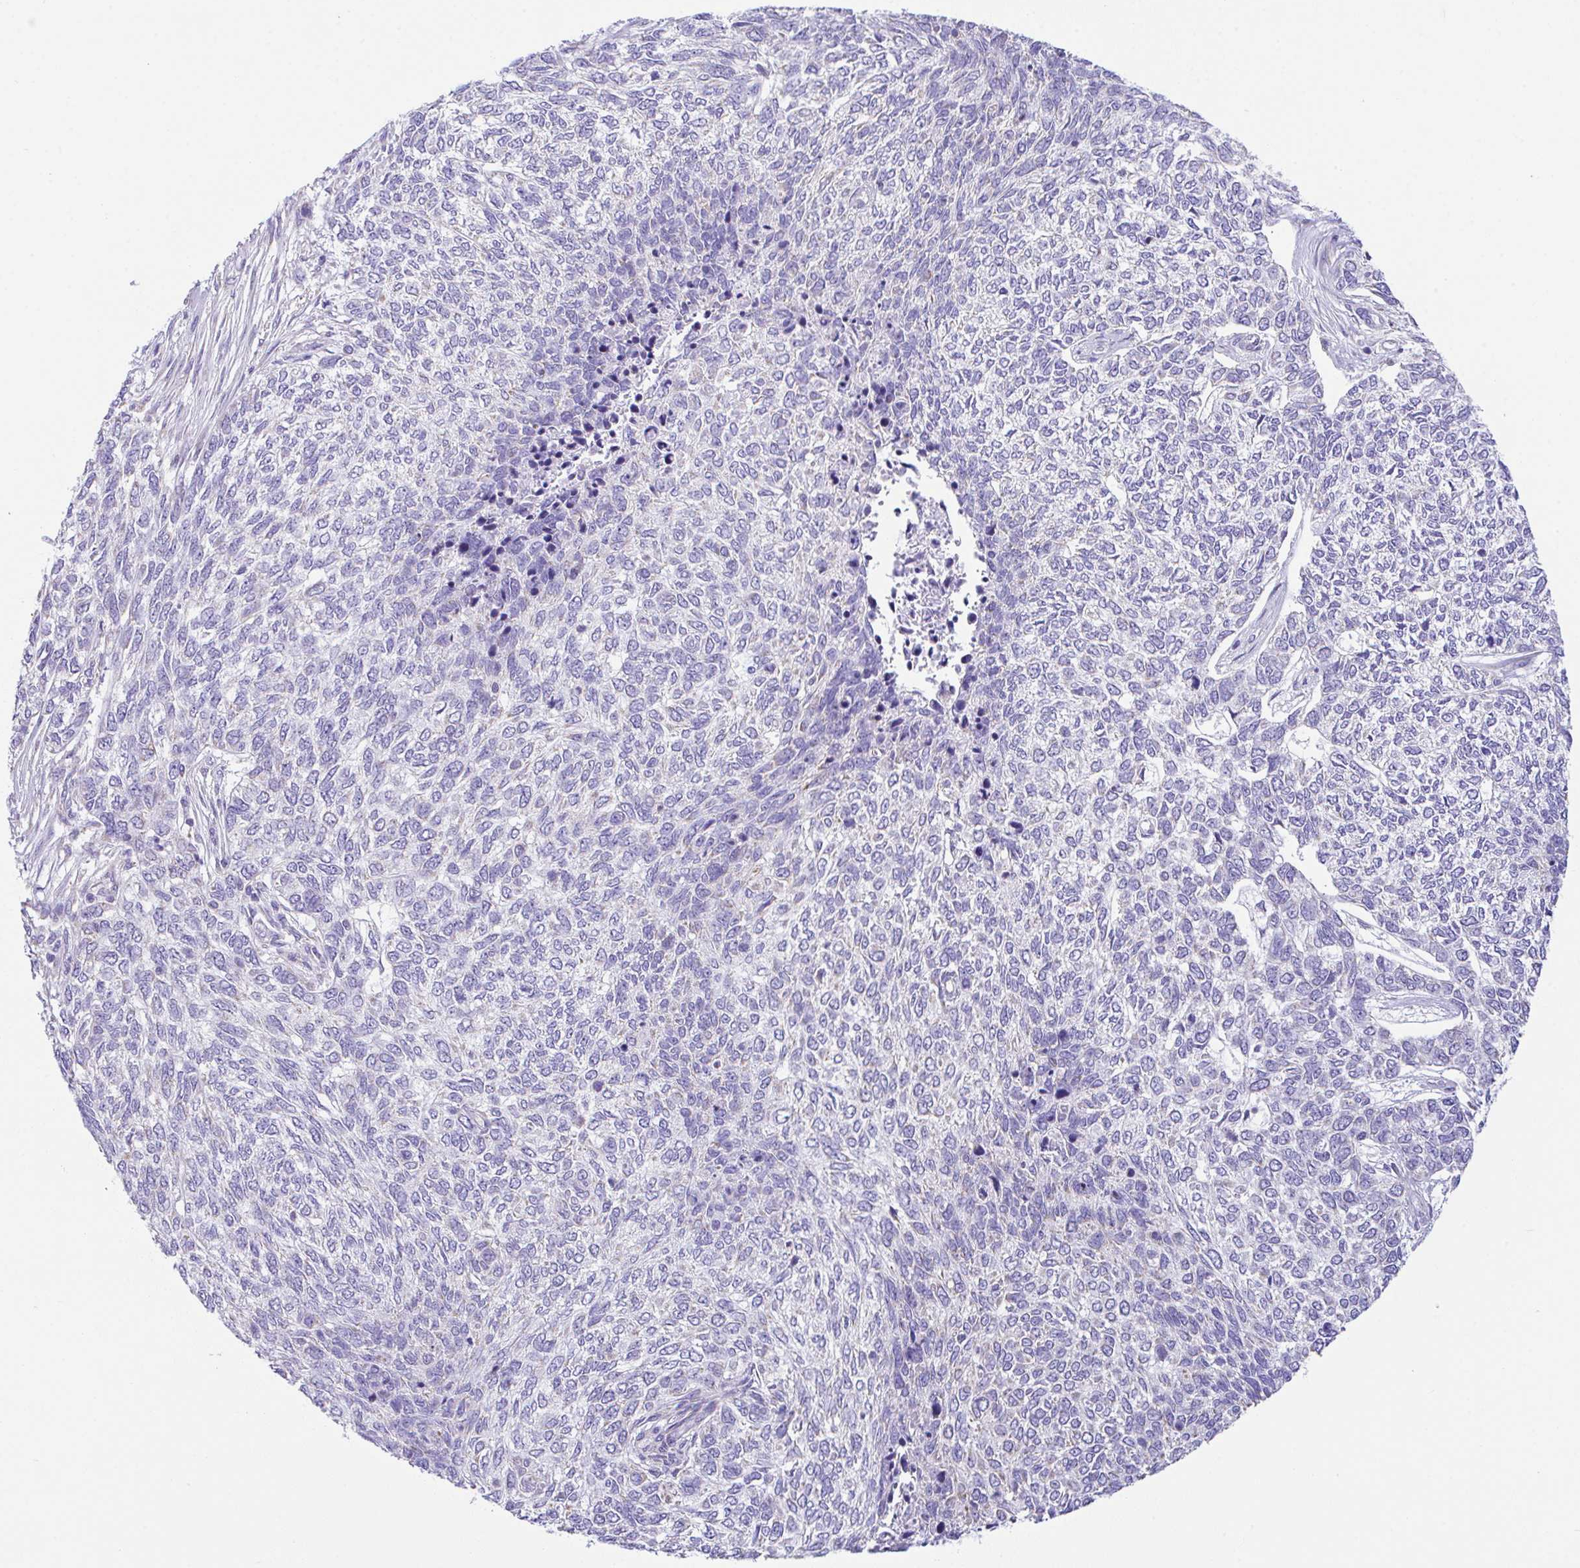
{"staining": {"intensity": "negative", "quantity": "none", "location": "none"}, "tissue": "skin cancer", "cell_type": "Tumor cells", "image_type": "cancer", "snomed": [{"axis": "morphology", "description": "Basal cell carcinoma"}, {"axis": "topography", "description": "Skin"}], "caption": "There is no significant positivity in tumor cells of basal cell carcinoma (skin). The staining was performed using DAB (3,3'-diaminobenzidine) to visualize the protein expression in brown, while the nuclei were stained in blue with hematoxylin (Magnification: 20x).", "gene": "NLRP8", "patient": {"sex": "female", "age": 65}}